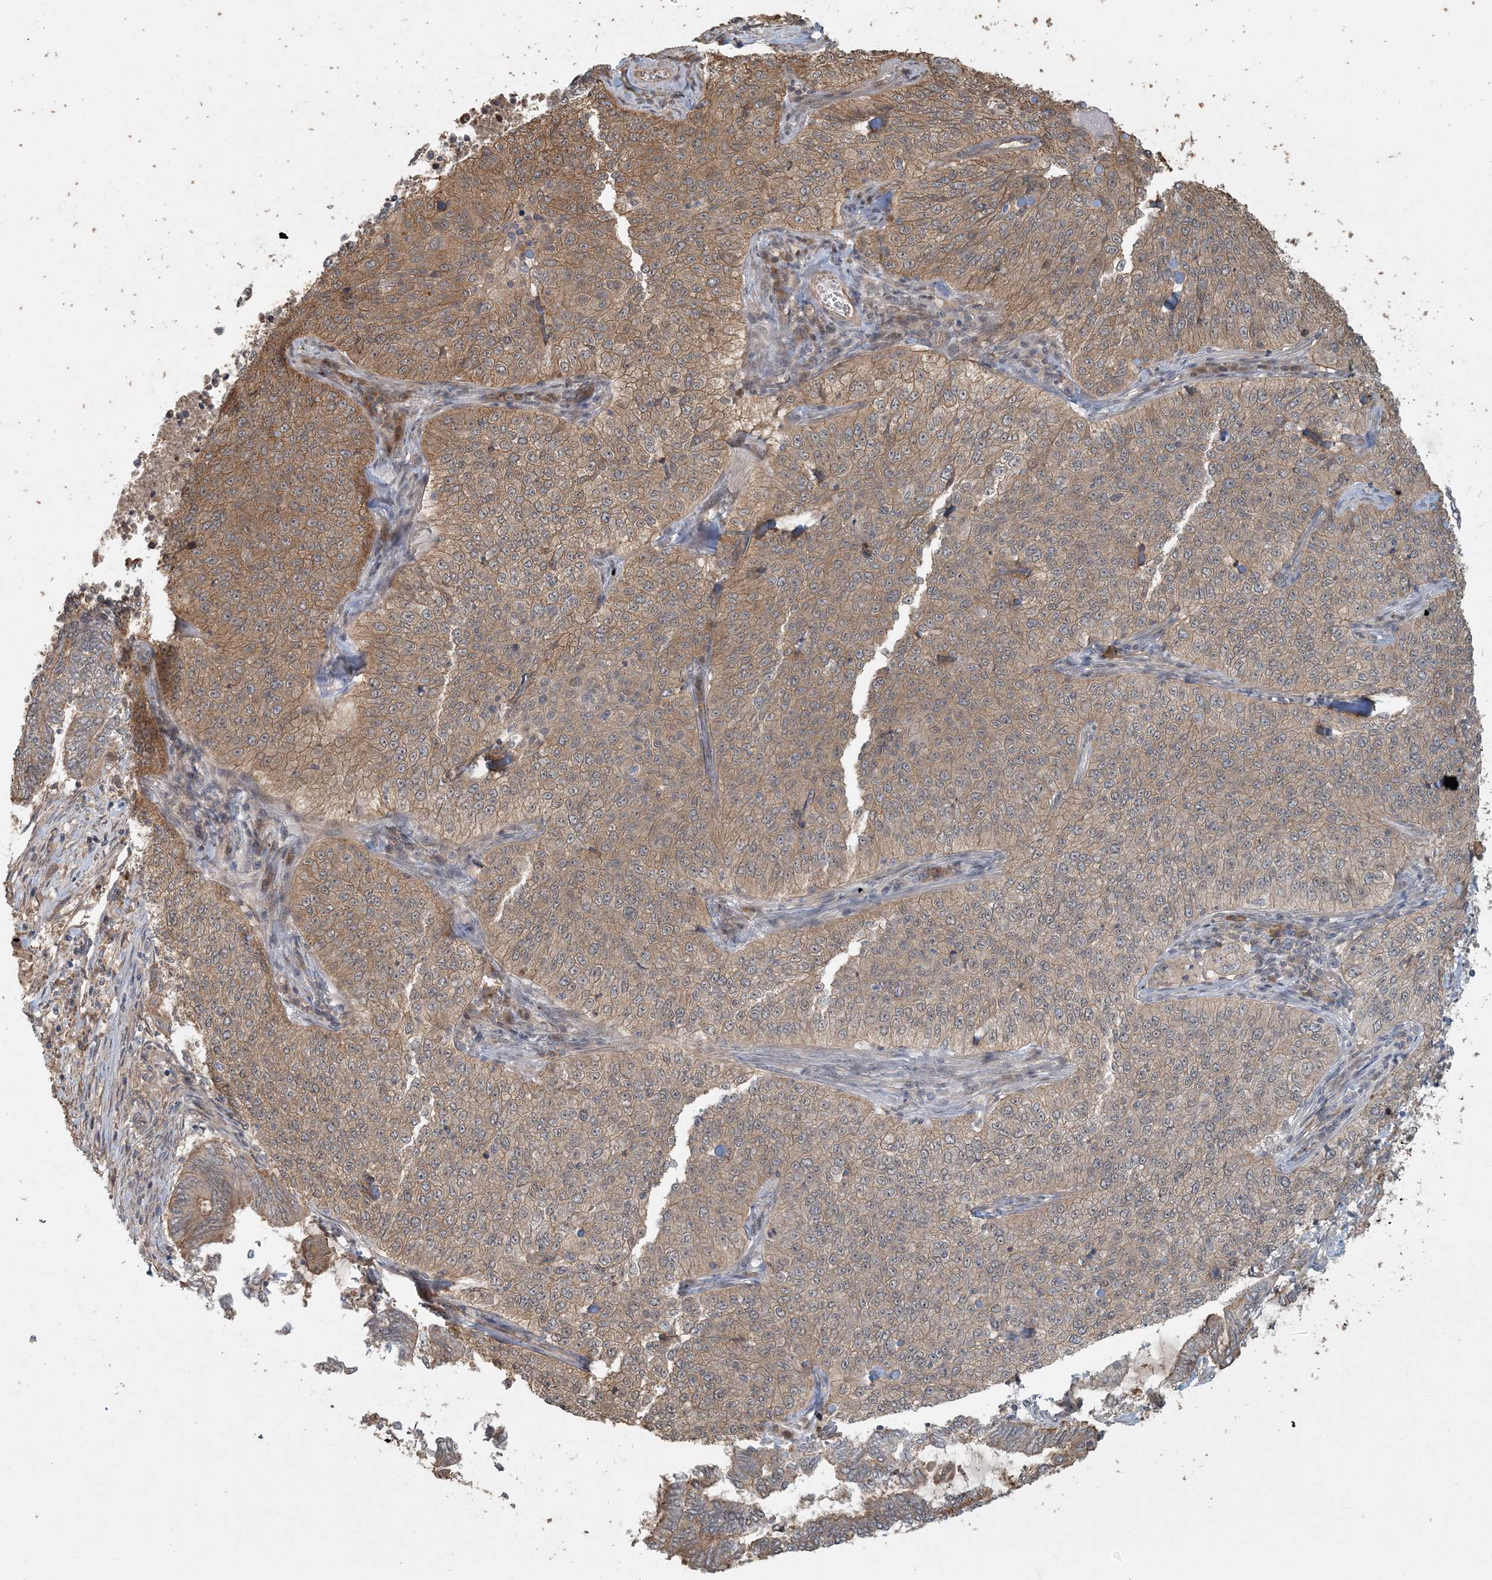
{"staining": {"intensity": "moderate", "quantity": ">75%", "location": "cytoplasmic/membranous"}, "tissue": "cervical cancer", "cell_type": "Tumor cells", "image_type": "cancer", "snomed": [{"axis": "morphology", "description": "Squamous cell carcinoma, NOS"}, {"axis": "topography", "description": "Cervix"}], "caption": "Cervical cancer stained for a protein demonstrates moderate cytoplasmic/membranous positivity in tumor cells.", "gene": "AK9", "patient": {"sex": "female", "age": 35}}